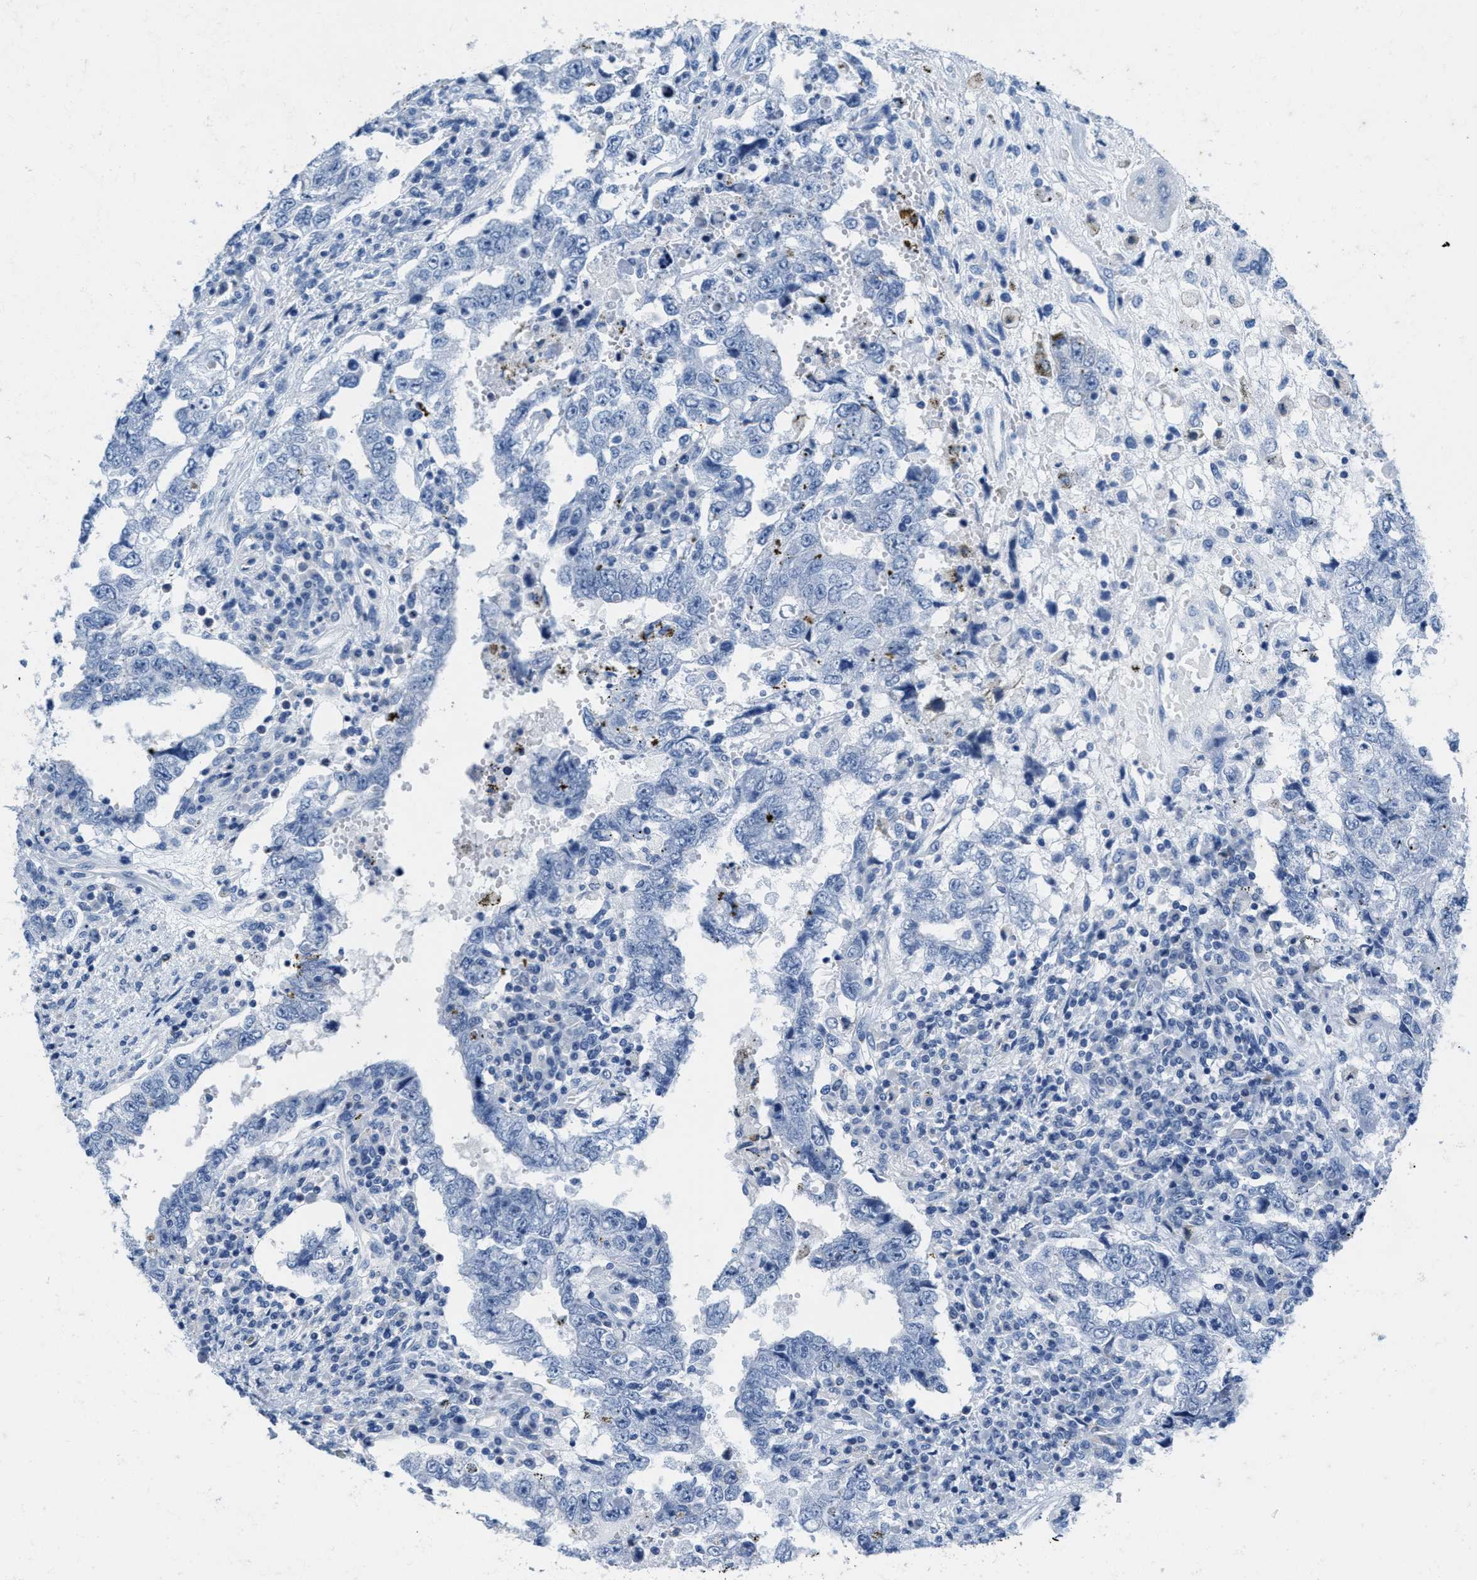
{"staining": {"intensity": "negative", "quantity": "none", "location": "none"}, "tissue": "testis cancer", "cell_type": "Tumor cells", "image_type": "cancer", "snomed": [{"axis": "morphology", "description": "Carcinoma, Embryonal, NOS"}, {"axis": "topography", "description": "Testis"}], "caption": "The micrograph demonstrates no significant staining in tumor cells of embryonal carcinoma (testis).", "gene": "ABCB11", "patient": {"sex": "male", "age": 26}}